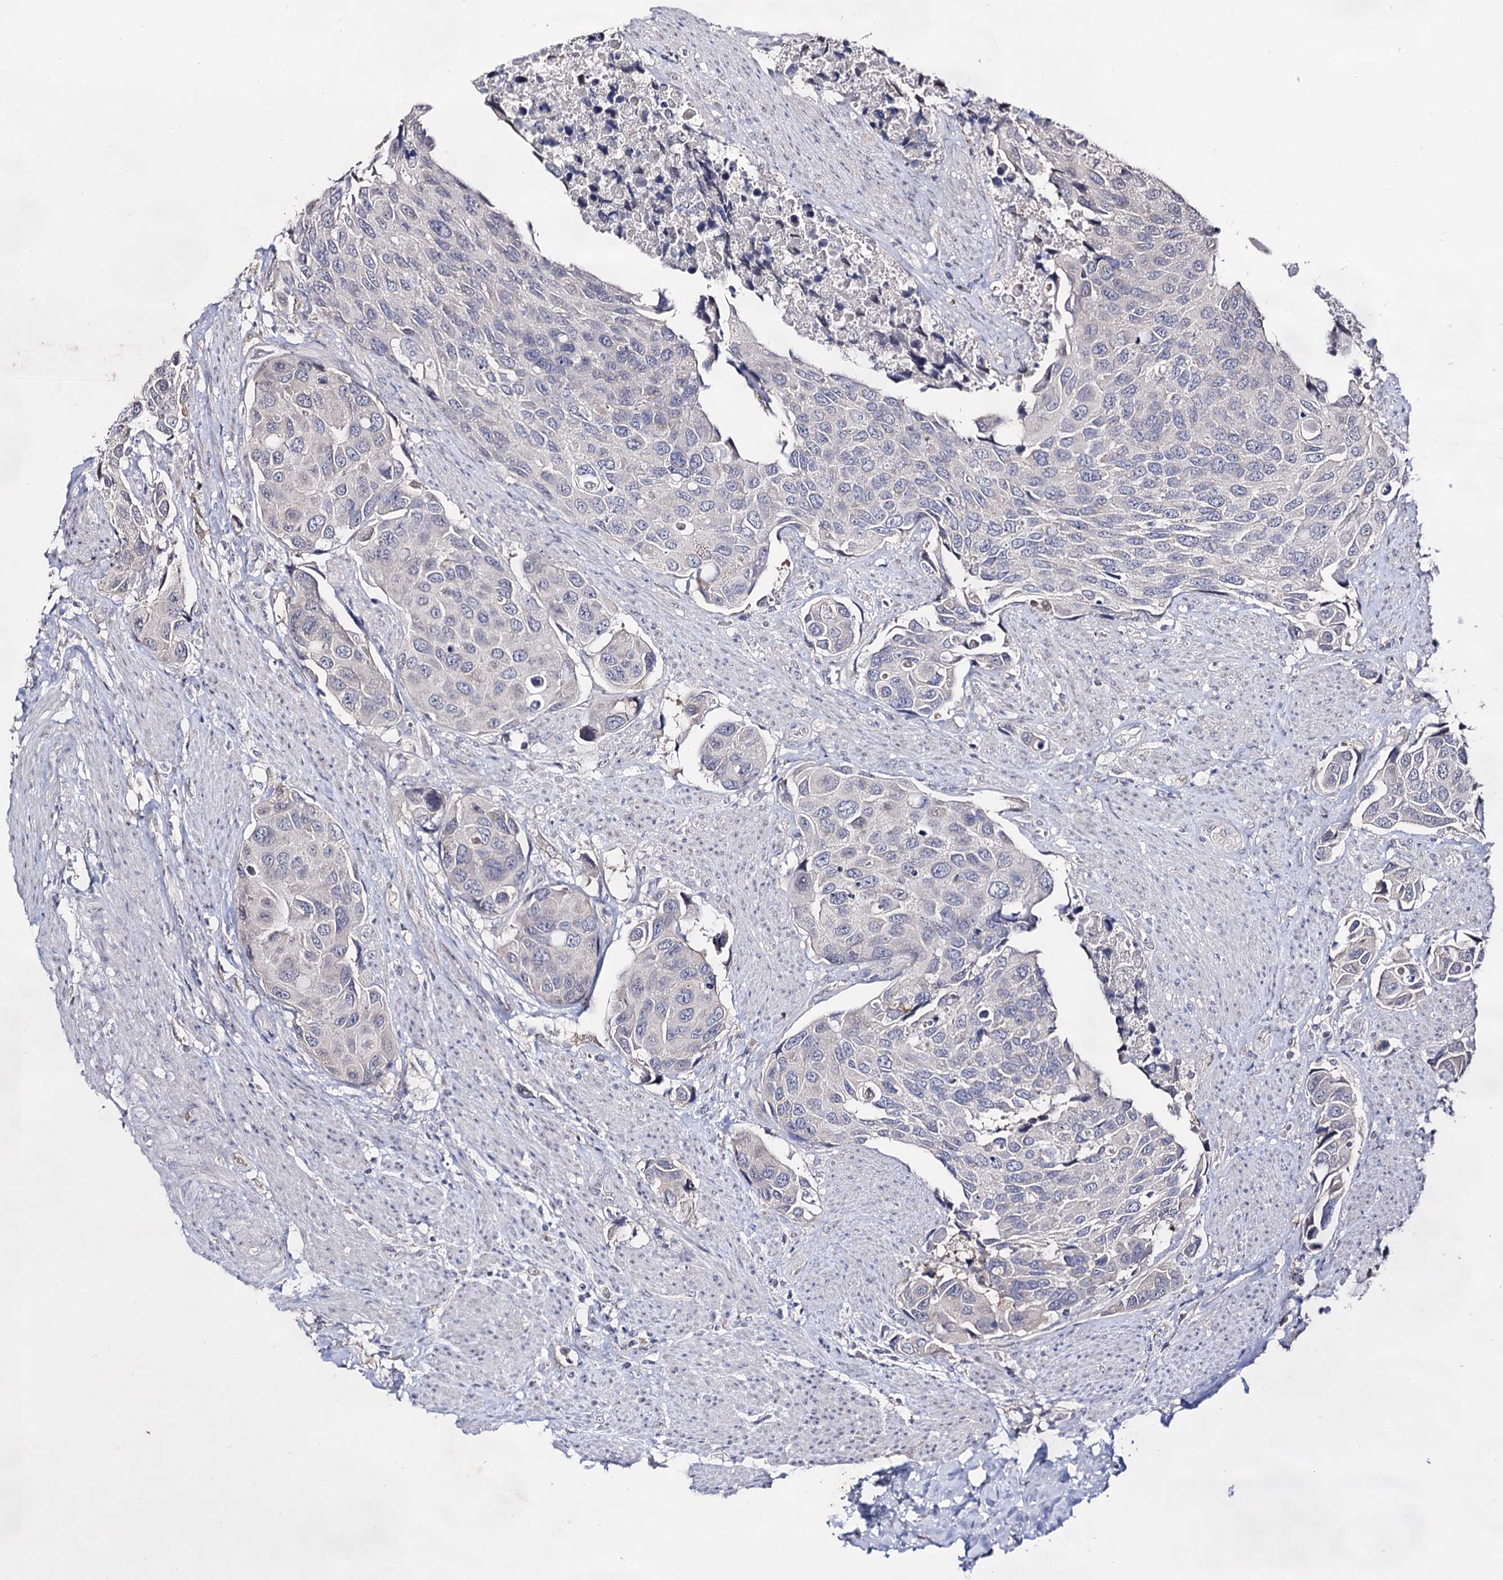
{"staining": {"intensity": "negative", "quantity": "none", "location": "none"}, "tissue": "urothelial cancer", "cell_type": "Tumor cells", "image_type": "cancer", "snomed": [{"axis": "morphology", "description": "Urothelial carcinoma, High grade"}, {"axis": "topography", "description": "Urinary bladder"}], "caption": "High magnification brightfield microscopy of high-grade urothelial carcinoma stained with DAB (3,3'-diaminobenzidine) (brown) and counterstained with hematoxylin (blue): tumor cells show no significant positivity.", "gene": "ARFIP2", "patient": {"sex": "male", "age": 74}}